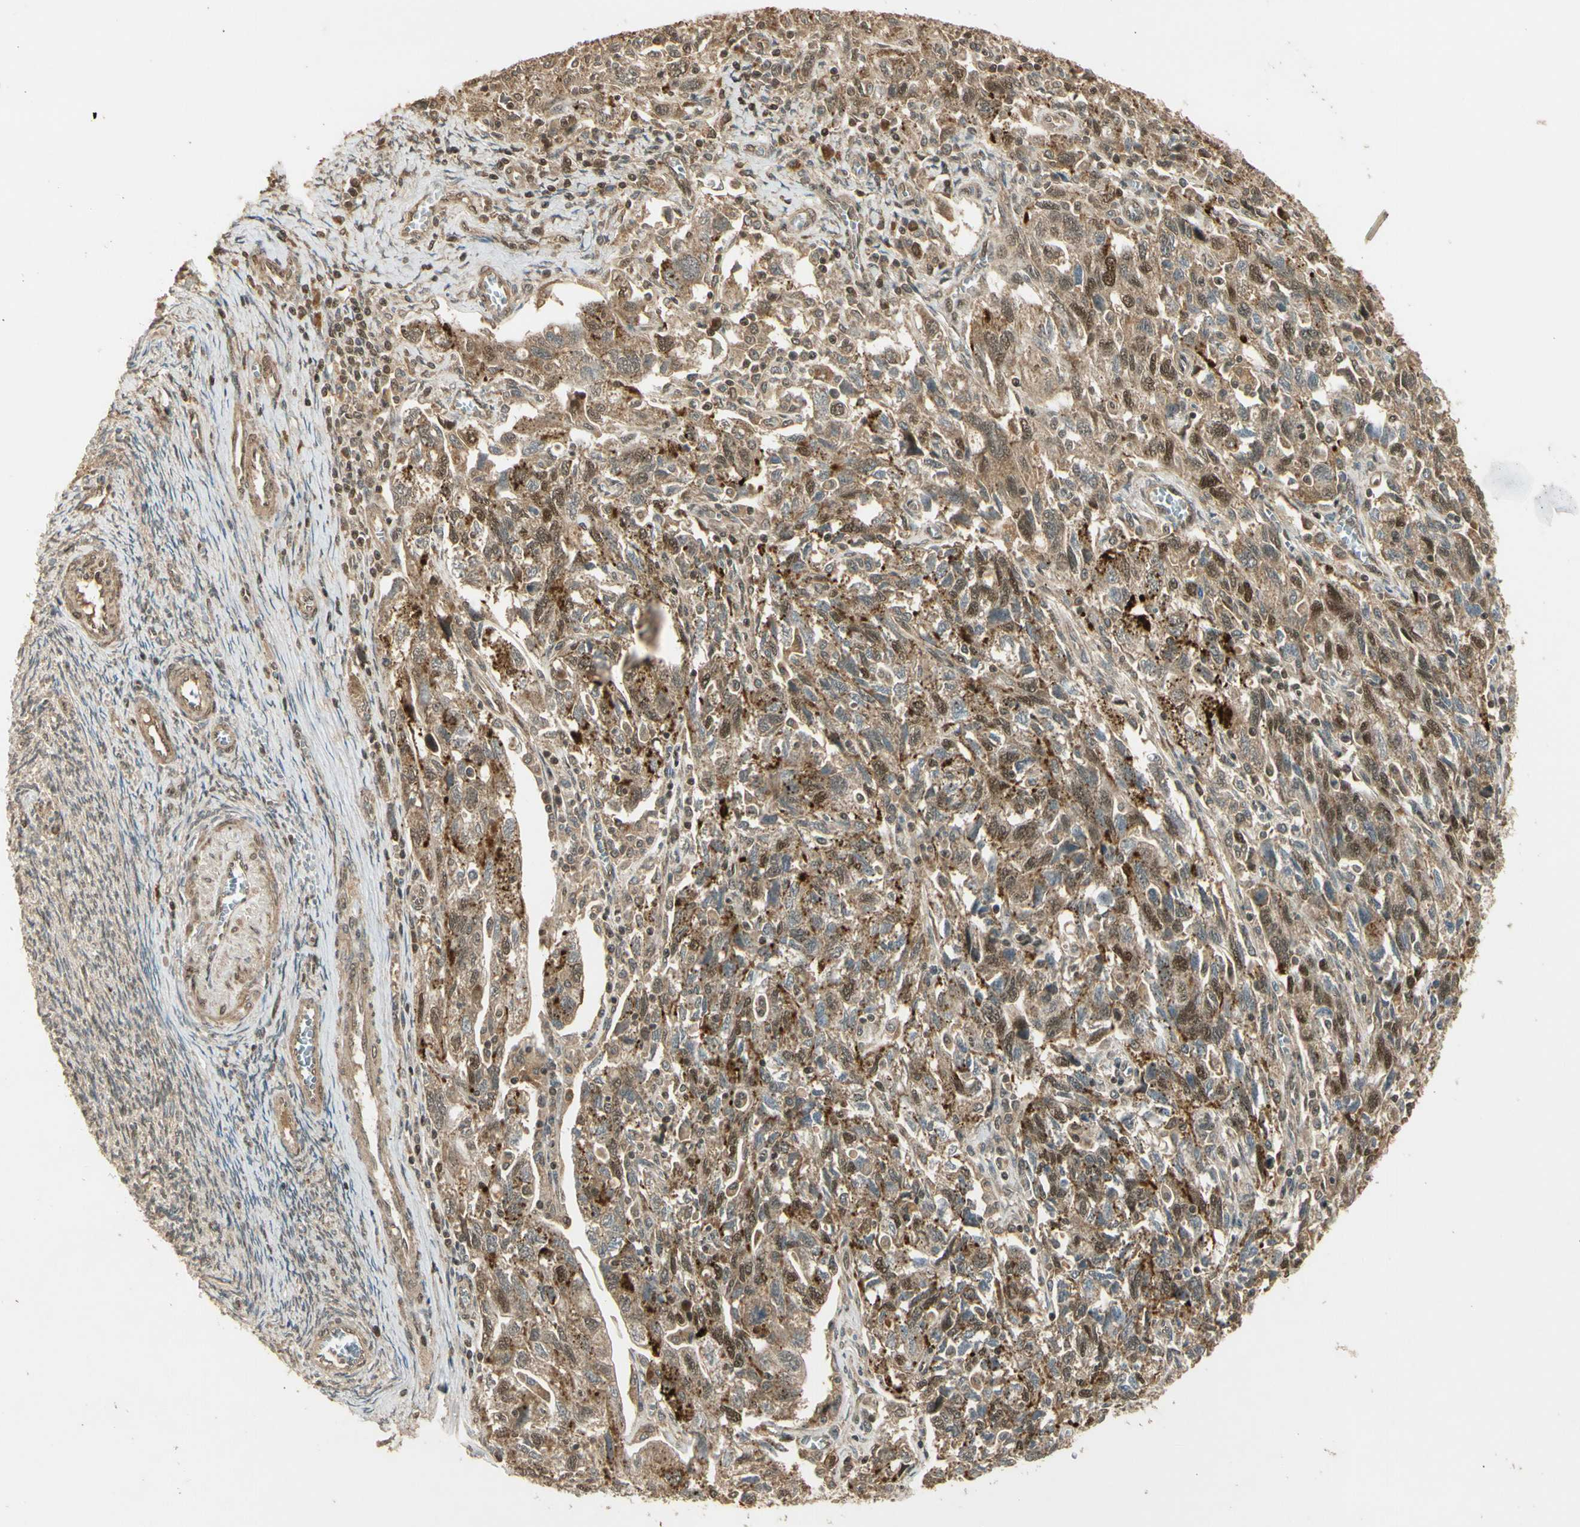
{"staining": {"intensity": "moderate", "quantity": ">75%", "location": "cytoplasmic/membranous,nuclear"}, "tissue": "ovarian cancer", "cell_type": "Tumor cells", "image_type": "cancer", "snomed": [{"axis": "morphology", "description": "Carcinoma, NOS"}, {"axis": "morphology", "description": "Cystadenocarcinoma, serous, NOS"}, {"axis": "topography", "description": "Ovary"}], "caption": "IHC photomicrograph of human ovarian serous cystadenocarcinoma stained for a protein (brown), which exhibits medium levels of moderate cytoplasmic/membranous and nuclear expression in about >75% of tumor cells.", "gene": "GMEB2", "patient": {"sex": "female", "age": 69}}